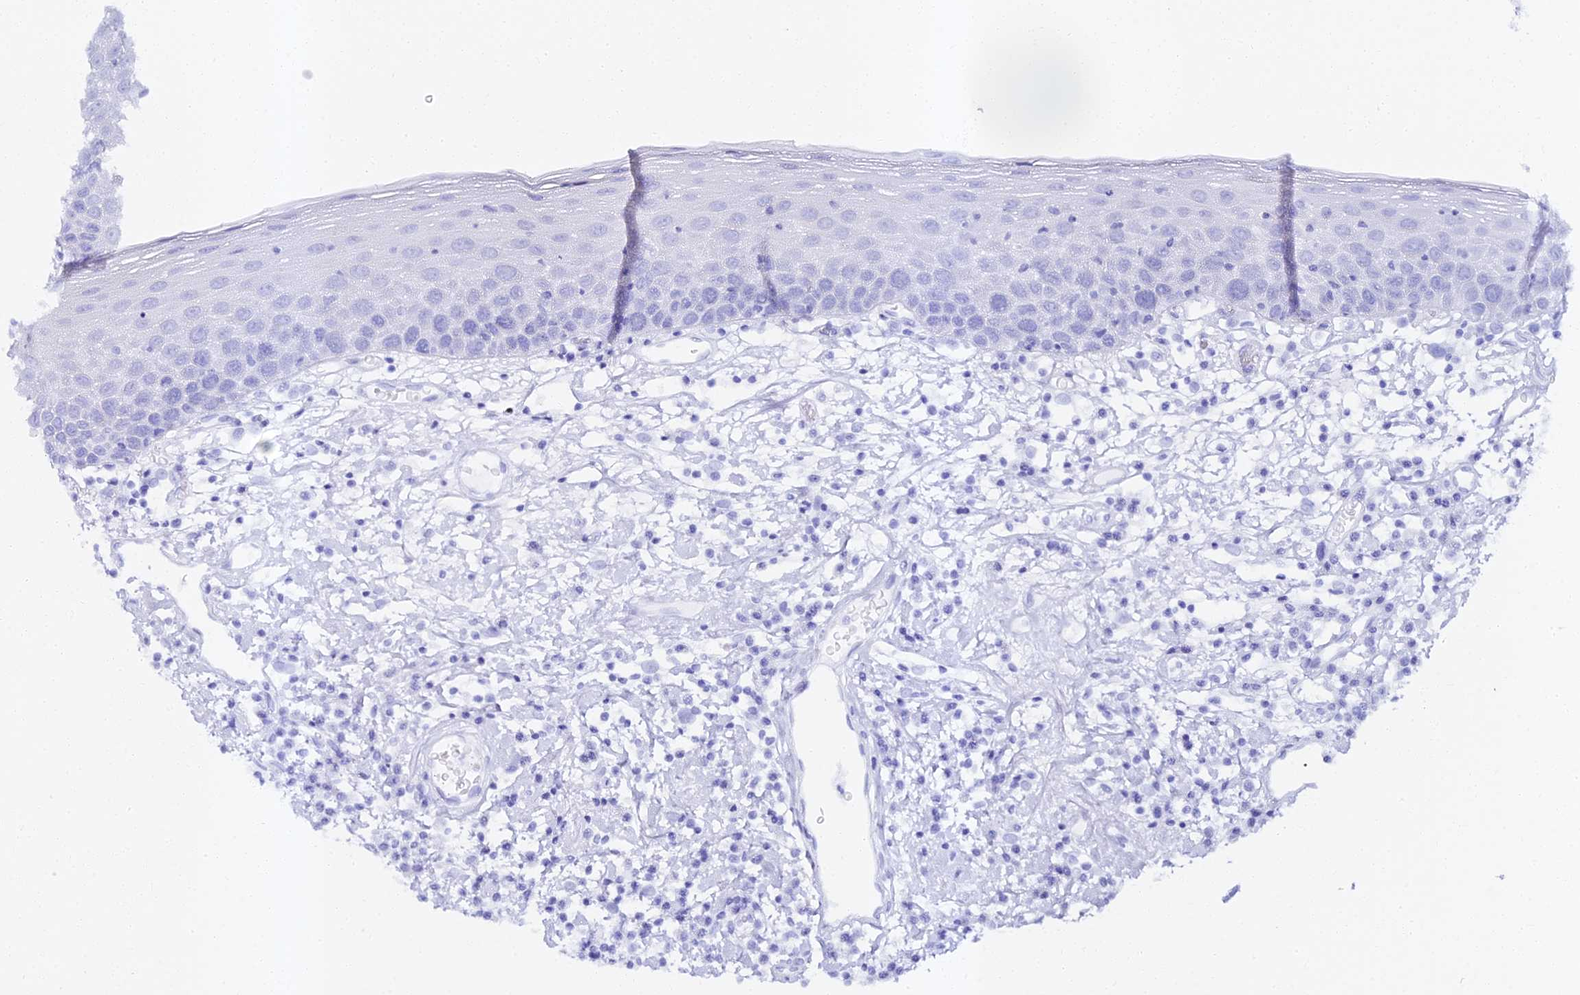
{"staining": {"intensity": "negative", "quantity": "none", "location": "none"}, "tissue": "oral mucosa", "cell_type": "Squamous epithelial cells", "image_type": "normal", "snomed": [{"axis": "morphology", "description": "Normal tissue, NOS"}, {"axis": "topography", "description": "Oral tissue"}], "caption": "Immunohistochemistry of normal oral mucosa demonstrates no positivity in squamous epithelial cells. The staining was performed using DAB (3,3'-diaminobenzidine) to visualize the protein expression in brown, while the nuclei were stained in blue with hematoxylin (Magnification: 20x).", "gene": "ALPG", "patient": {"sex": "male", "age": 74}}